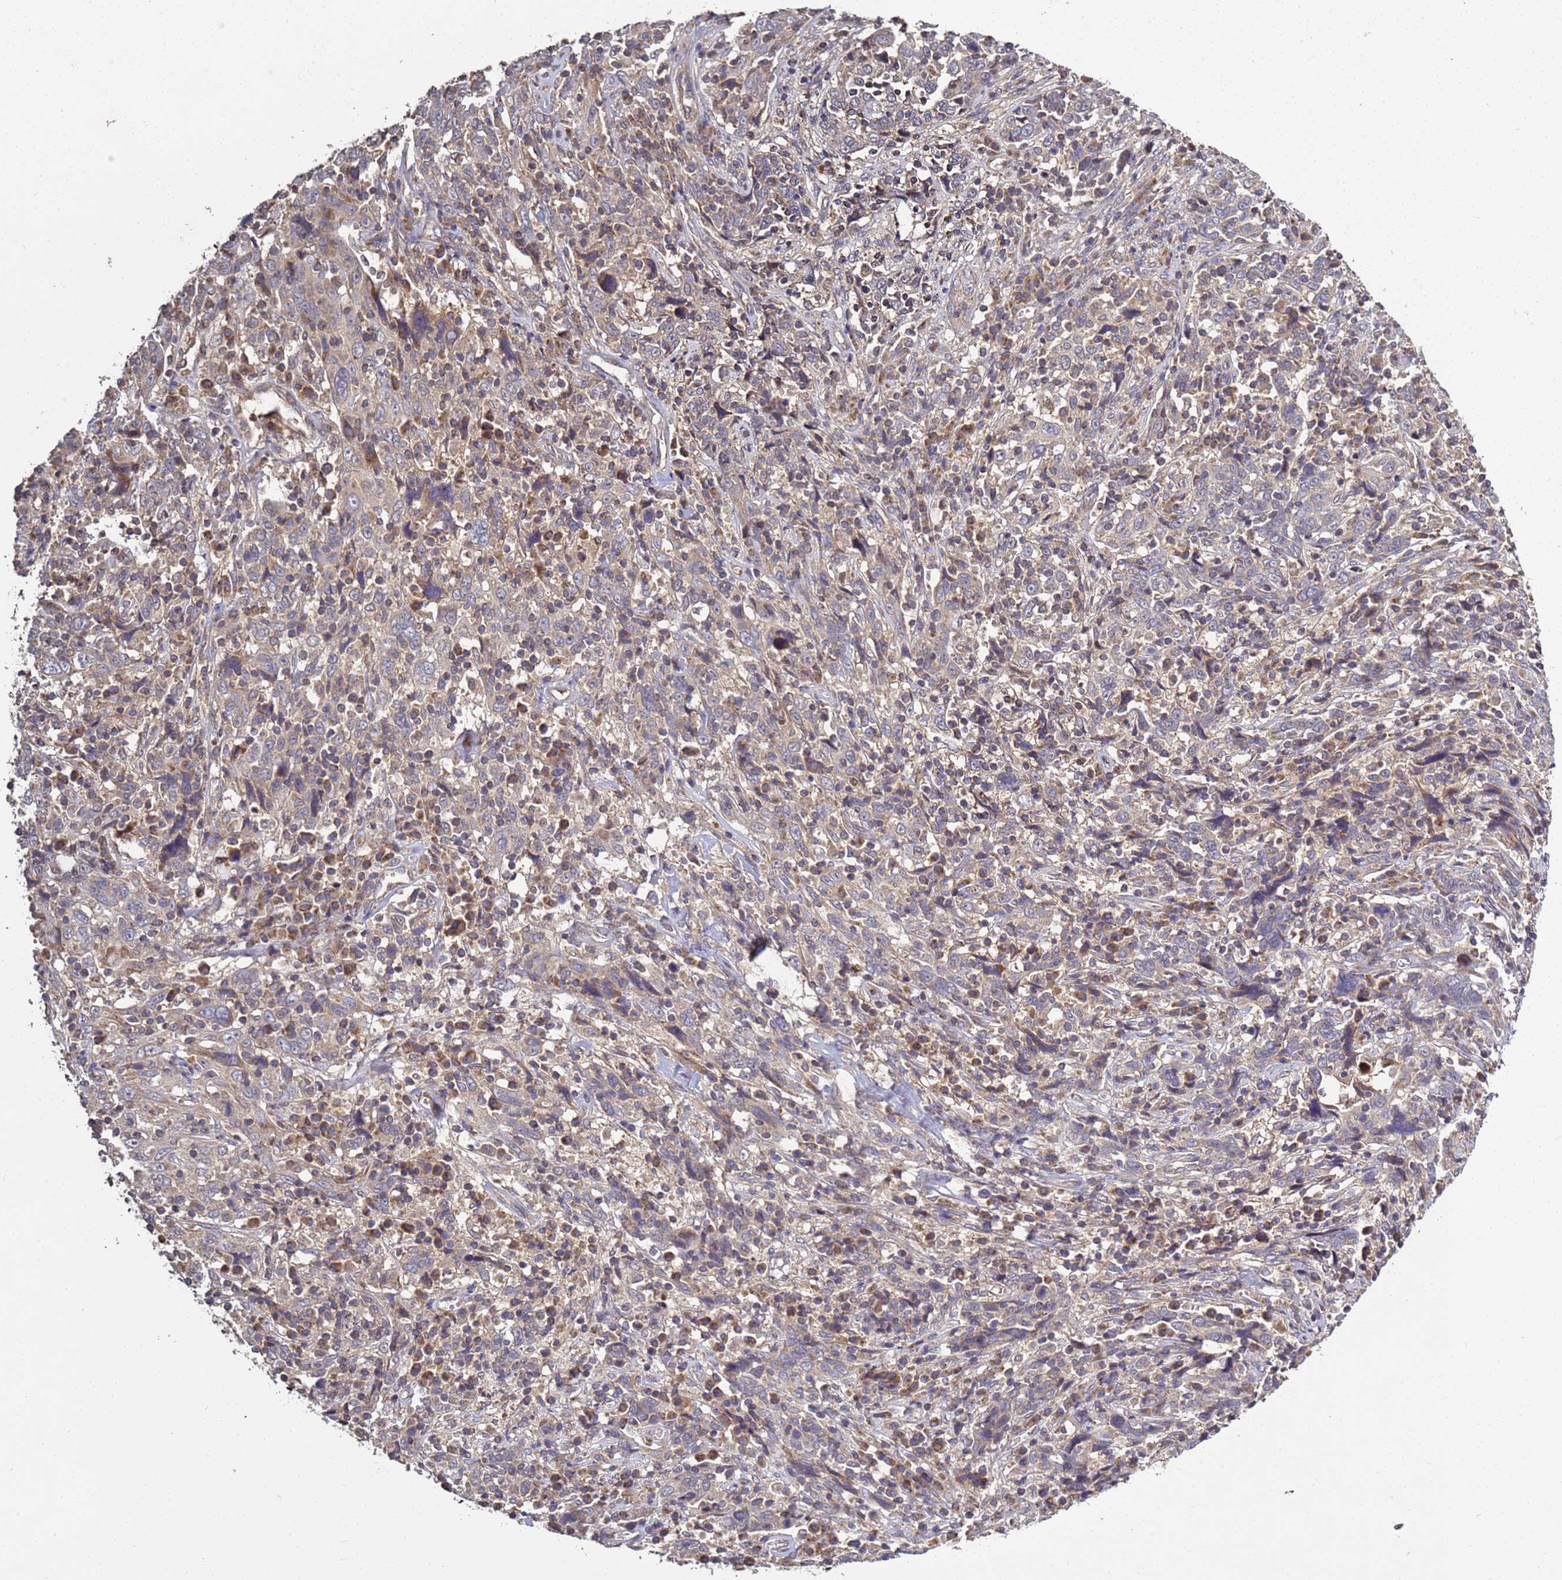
{"staining": {"intensity": "weak", "quantity": "<25%", "location": "cytoplasmic/membranous"}, "tissue": "cervical cancer", "cell_type": "Tumor cells", "image_type": "cancer", "snomed": [{"axis": "morphology", "description": "Squamous cell carcinoma, NOS"}, {"axis": "topography", "description": "Cervix"}], "caption": "Protein analysis of squamous cell carcinoma (cervical) reveals no significant staining in tumor cells. (DAB (3,3'-diaminobenzidine) immunohistochemistry (IHC) with hematoxylin counter stain).", "gene": "P2RX7", "patient": {"sex": "female", "age": 46}}